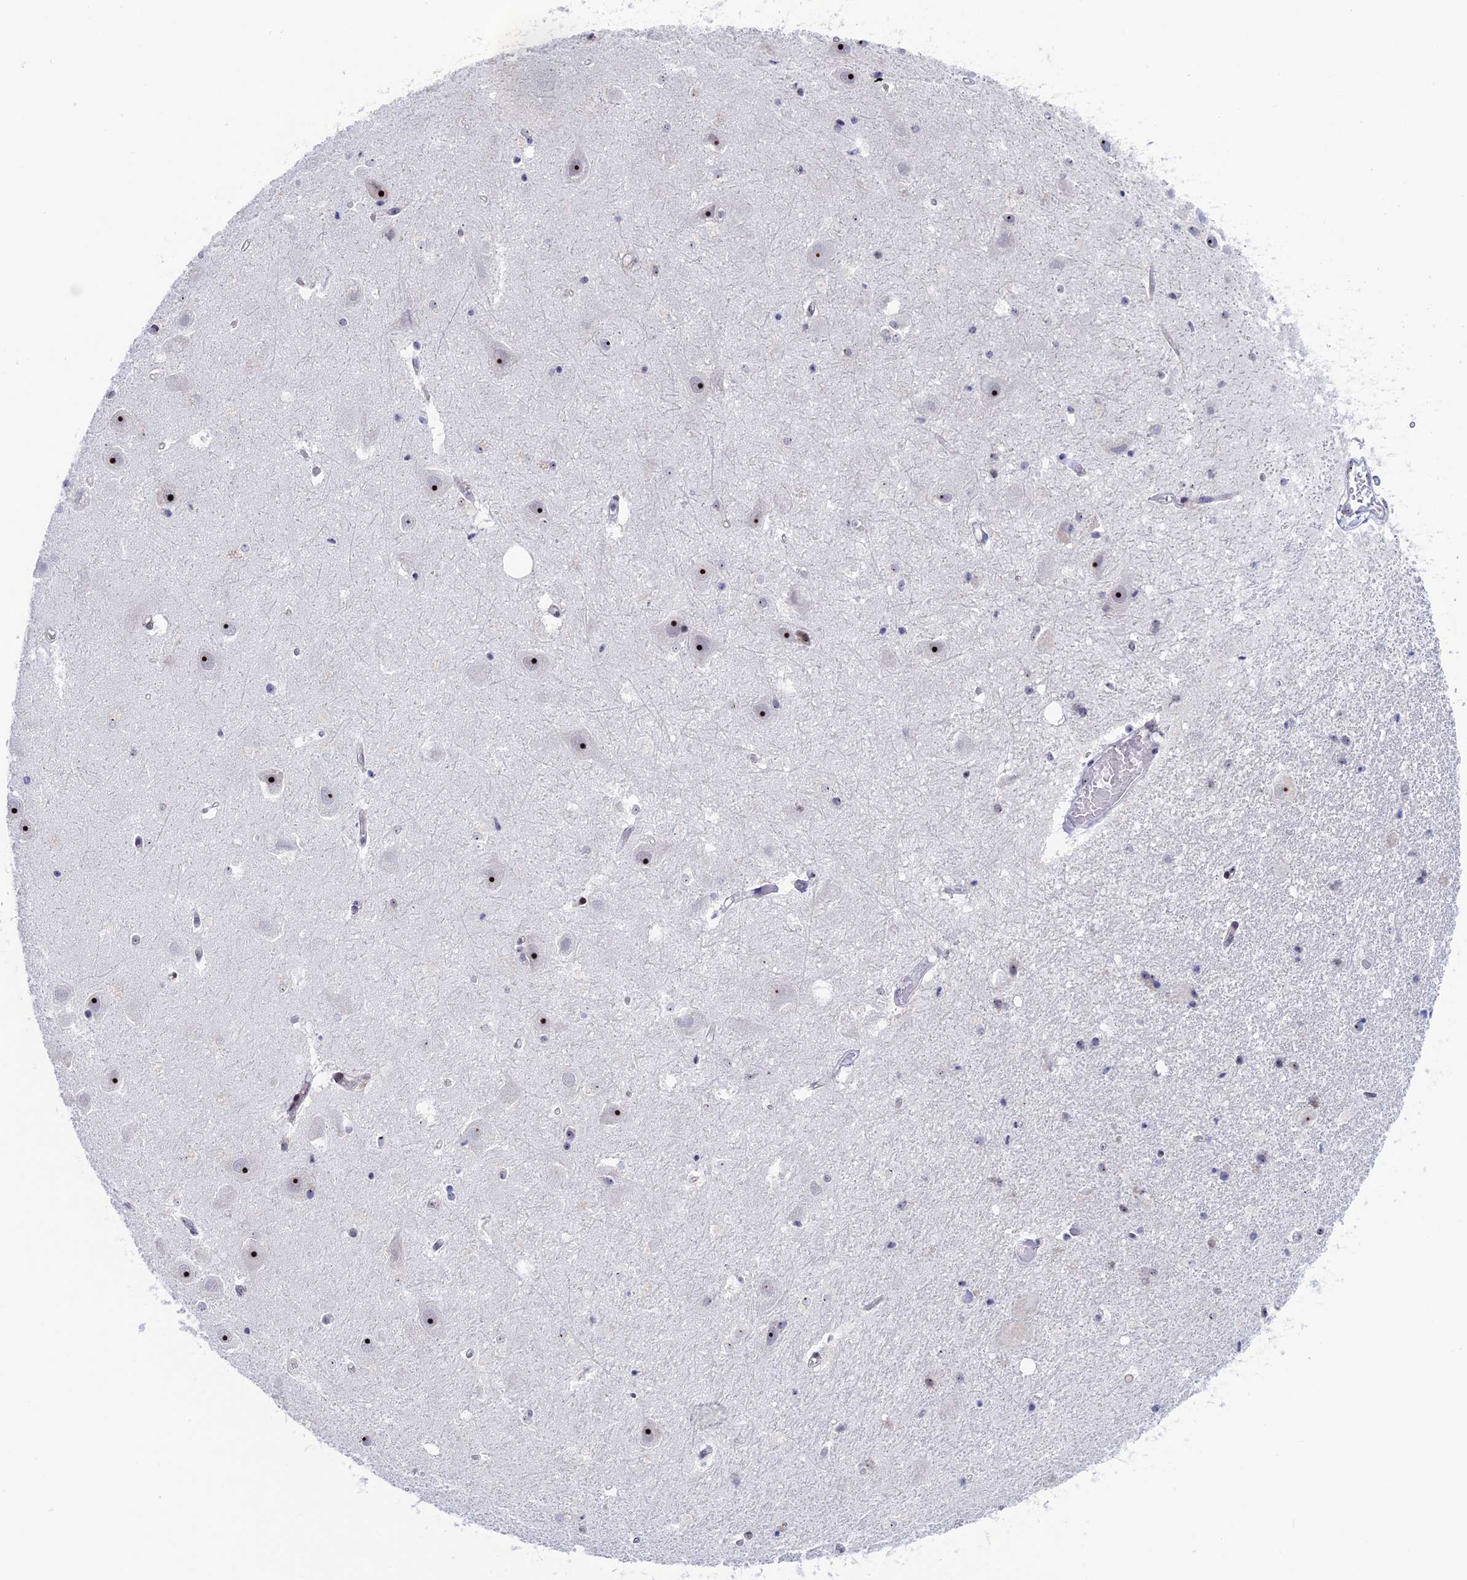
{"staining": {"intensity": "weak", "quantity": "<25%", "location": "nuclear"}, "tissue": "hippocampus", "cell_type": "Glial cells", "image_type": "normal", "snomed": [{"axis": "morphology", "description": "Normal tissue, NOS"}, {"axis": "topography", "description": "Hippocampus"}], "caption": "Immunohistochemistry (IHC) photomicrograph of benign human hippocampus stained for a protein (brown), which reveals no positivity in glial cells.", "gene": "CCDC86", "patient": {"sex": "female", "age": 52}}